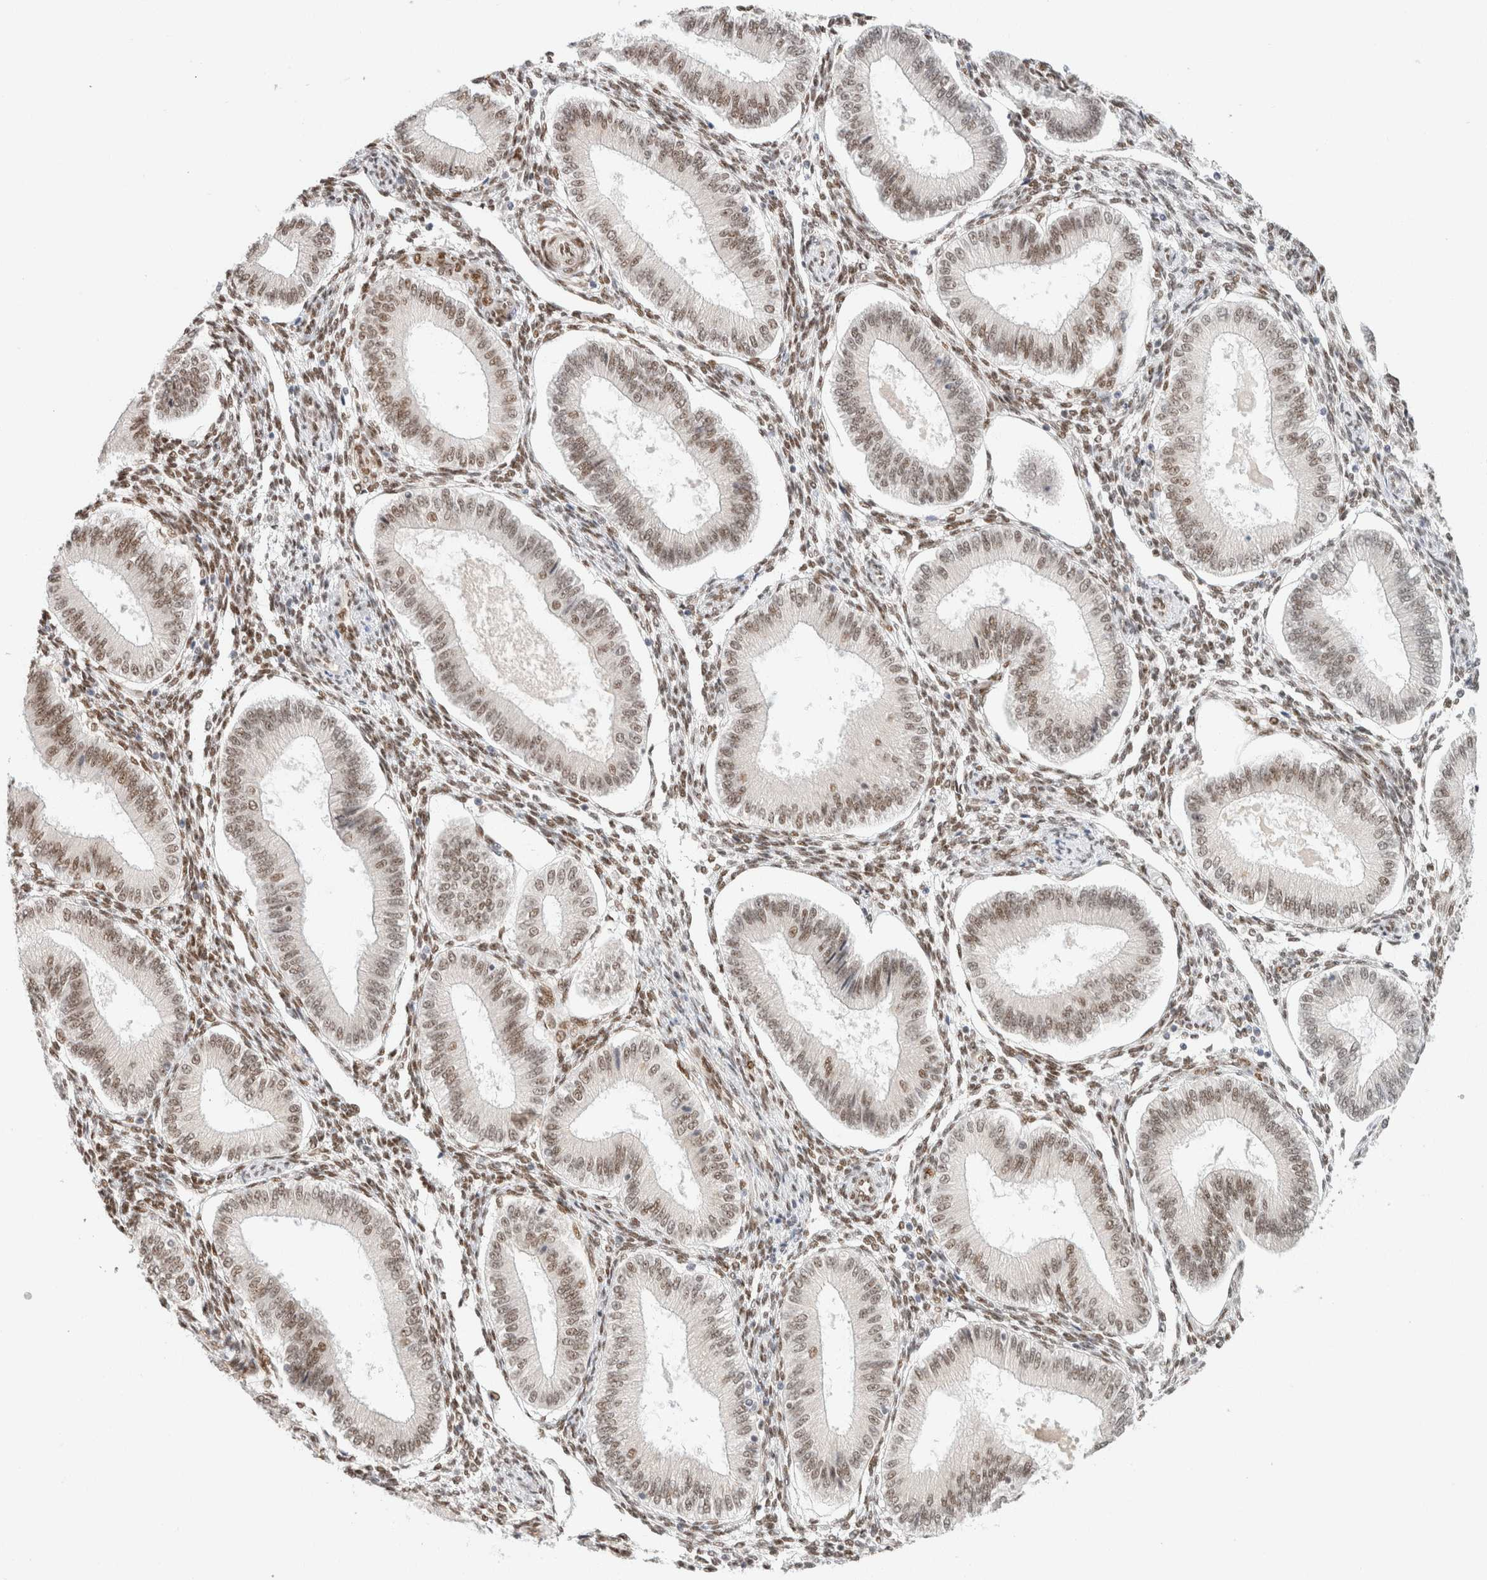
{"staining": {"intensity": "moderate", "quantity": ">75%", "location": "nuclear"}, "tissue": "endometrium", "cell_type": "Cells in endometrial stroma", "image_type": "normal", "snomed": [{"axis": "morphology", "description": "Normal tissue, NOS"}, {"axis": "topography", "description": "Endometrium"}], "caption": "DAB (3,3'-diaminobenzidine) immunohistochemical staining of unremarkable endometrium reveals moderate nuclear protein staining in approximately >75% of cells in endometrial stroma.", "gene": "ZNF768", "patient": {"sex": "female", "age": 39}}